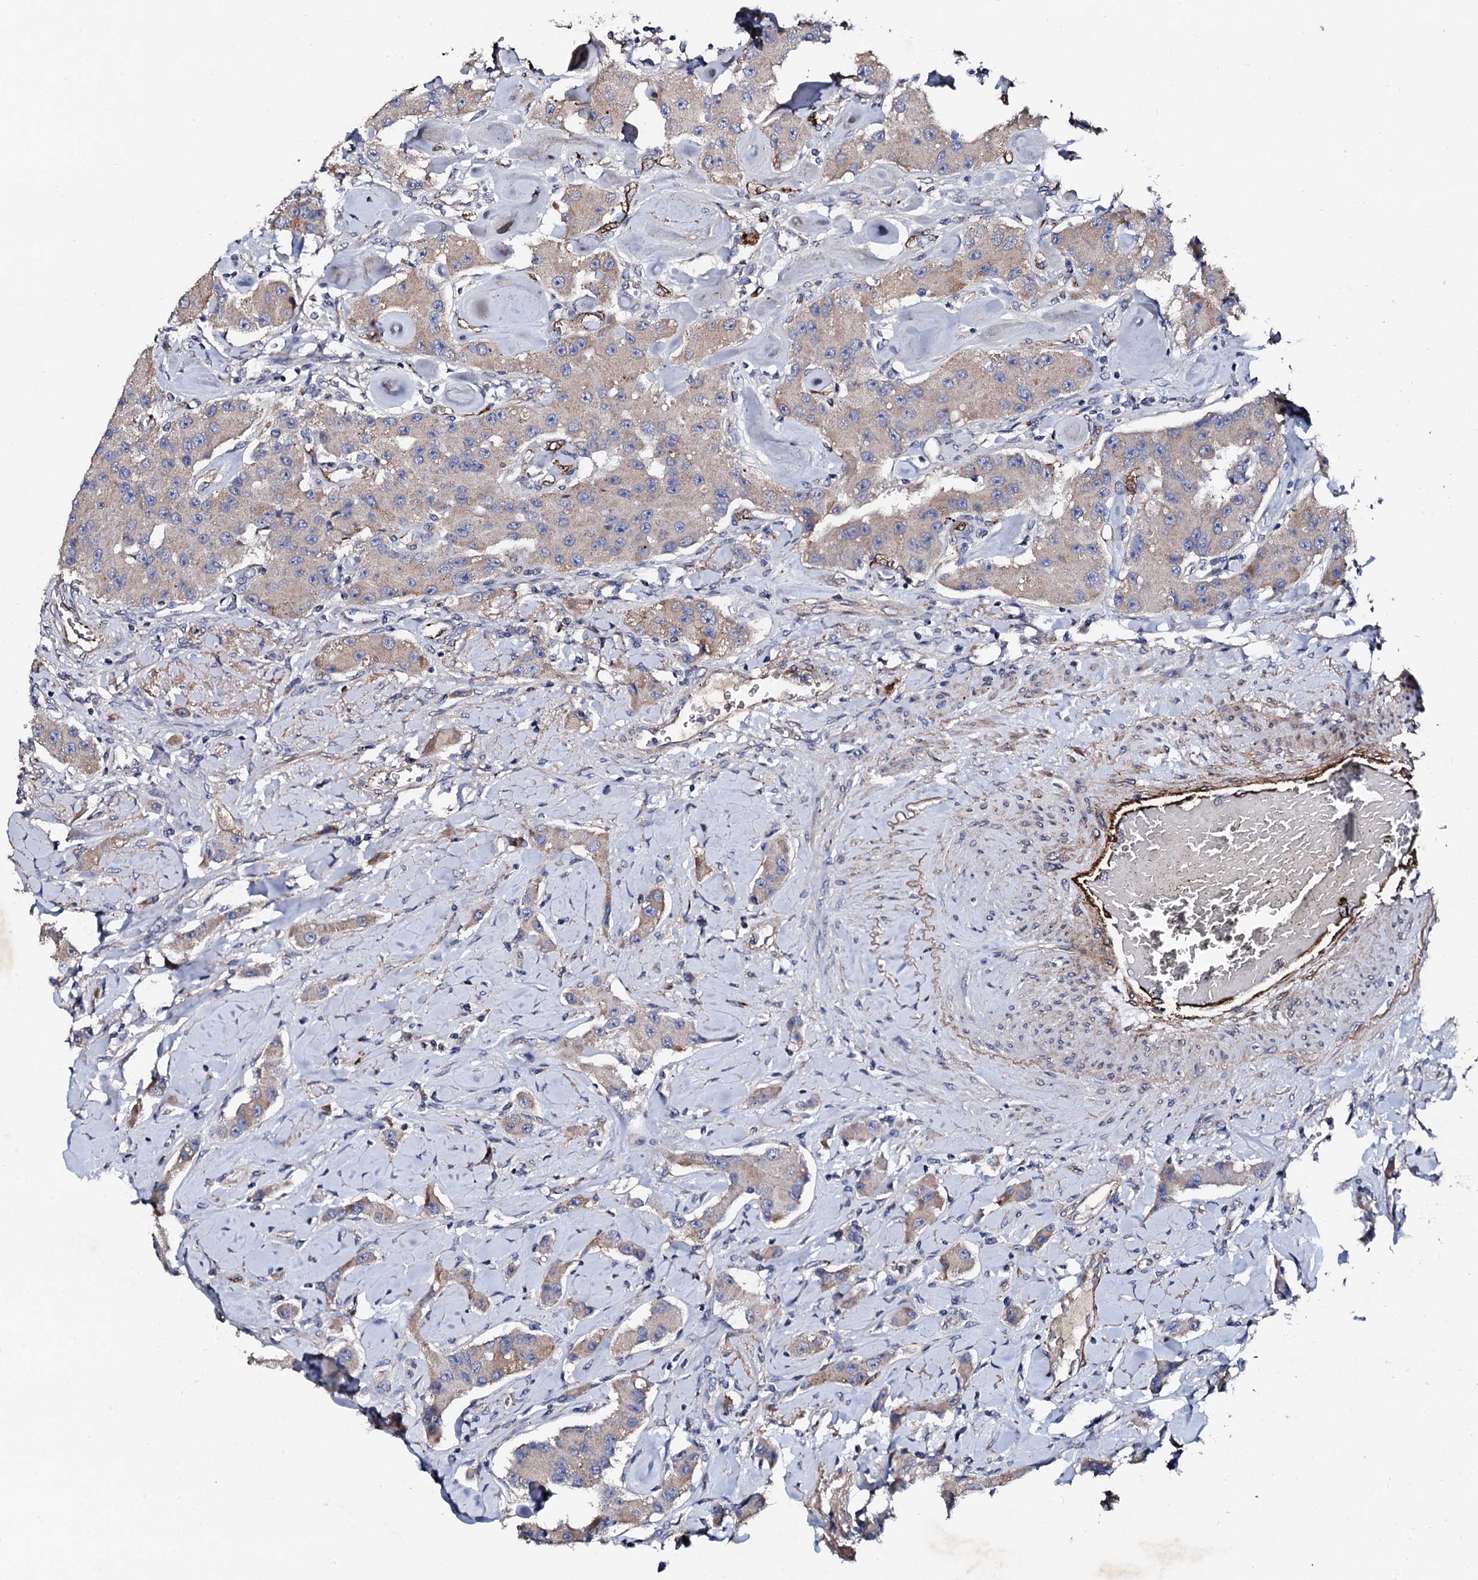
{"staining": {"intensity": "moderate", "quantity": ">75%", "location": "cytoplasmic/membranous"}, "tissue": "carcinoid", "cell_type": "Tumor cells", "image_type": "cancer", "snomed": [{"axis": "morphology", "description": "Carcinoid, malignant, NOS"}, {"axis": "topography", "description": "Pancreas"}], "caption": "Approximately >75% of tumor cells in carcinoid display moderate cytoplasmic/membranous protein positivity as visualized by brown immunohistochemical staining.", "gene": "DBX1", "patient": {"sex": "male", "age": 41}}